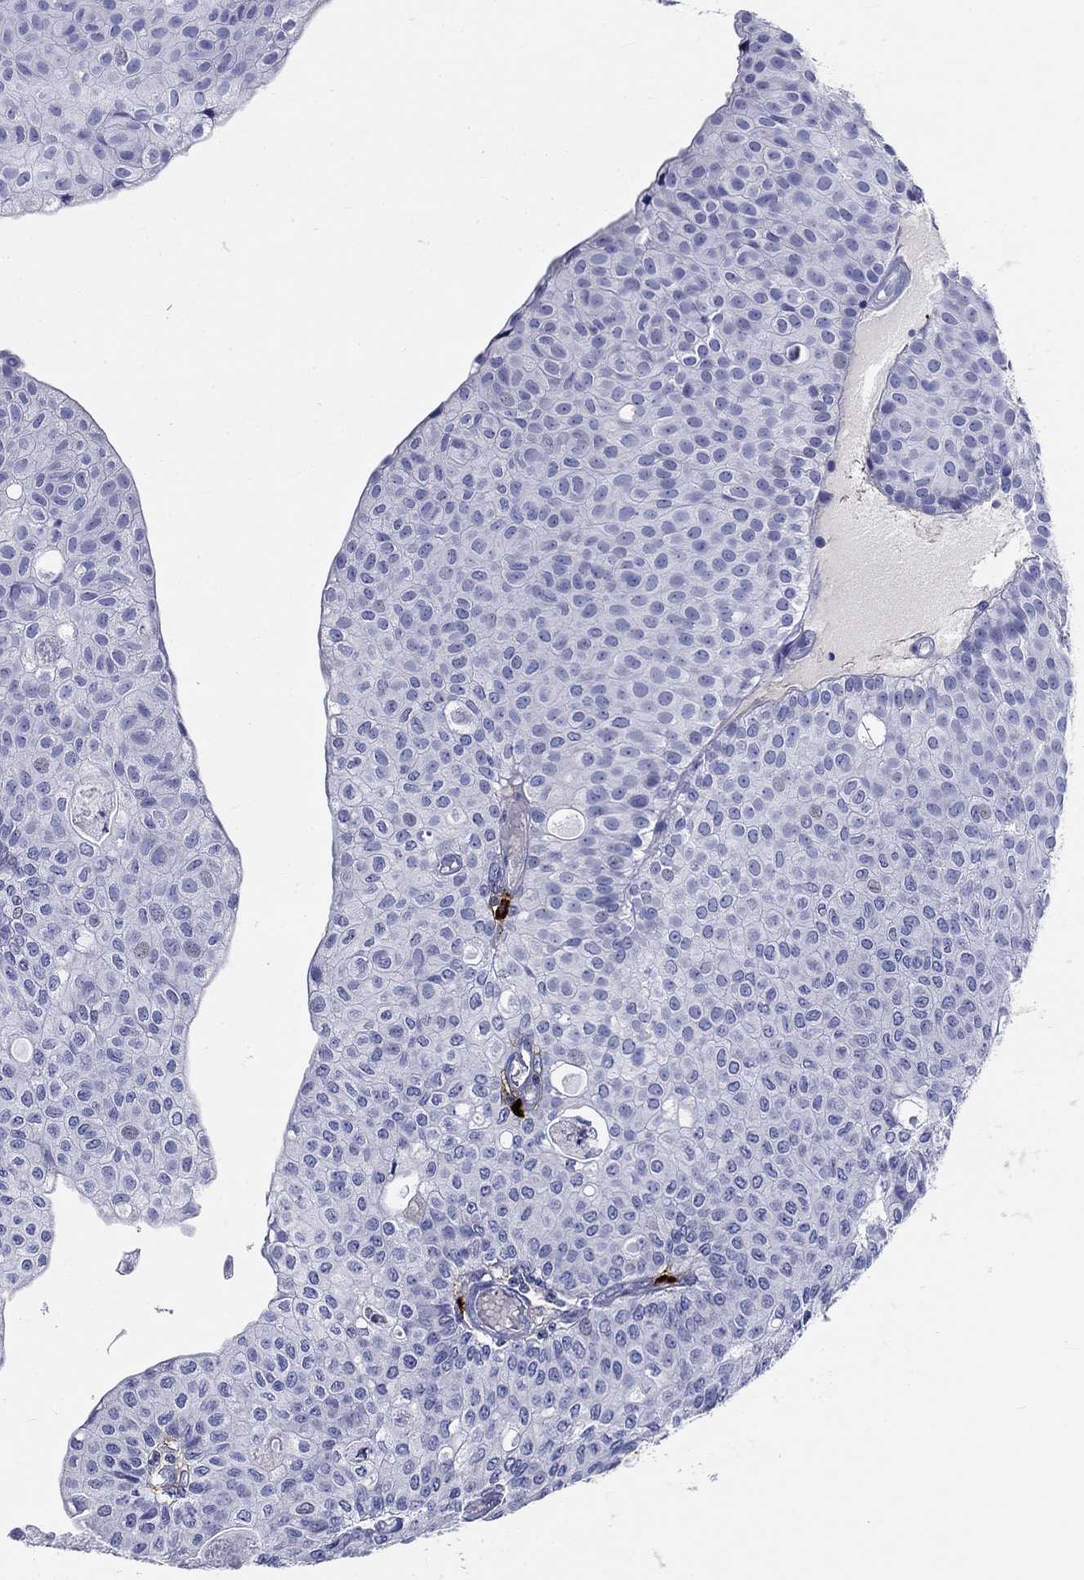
{"staining": {"intensity": "negative", "quantity": "none", "location": "none"}, "tissue": "urothelial cancer", "cell_type": "Tumor cells", "image_type": "cancer", "snomed": [{"axis": "morphology", "description": "Urothelial carcinoma, Low grade"}, {"axis": "topography", "description": "Urinary bladder"}], "caption": "High power microscopy image of an immunohistochemistry photomicrograph of urothelial cancer, revealing no significant positivity in tumor cells.", "gene": "CD40LG", "patient": {"sex": "male", "age": 89}}